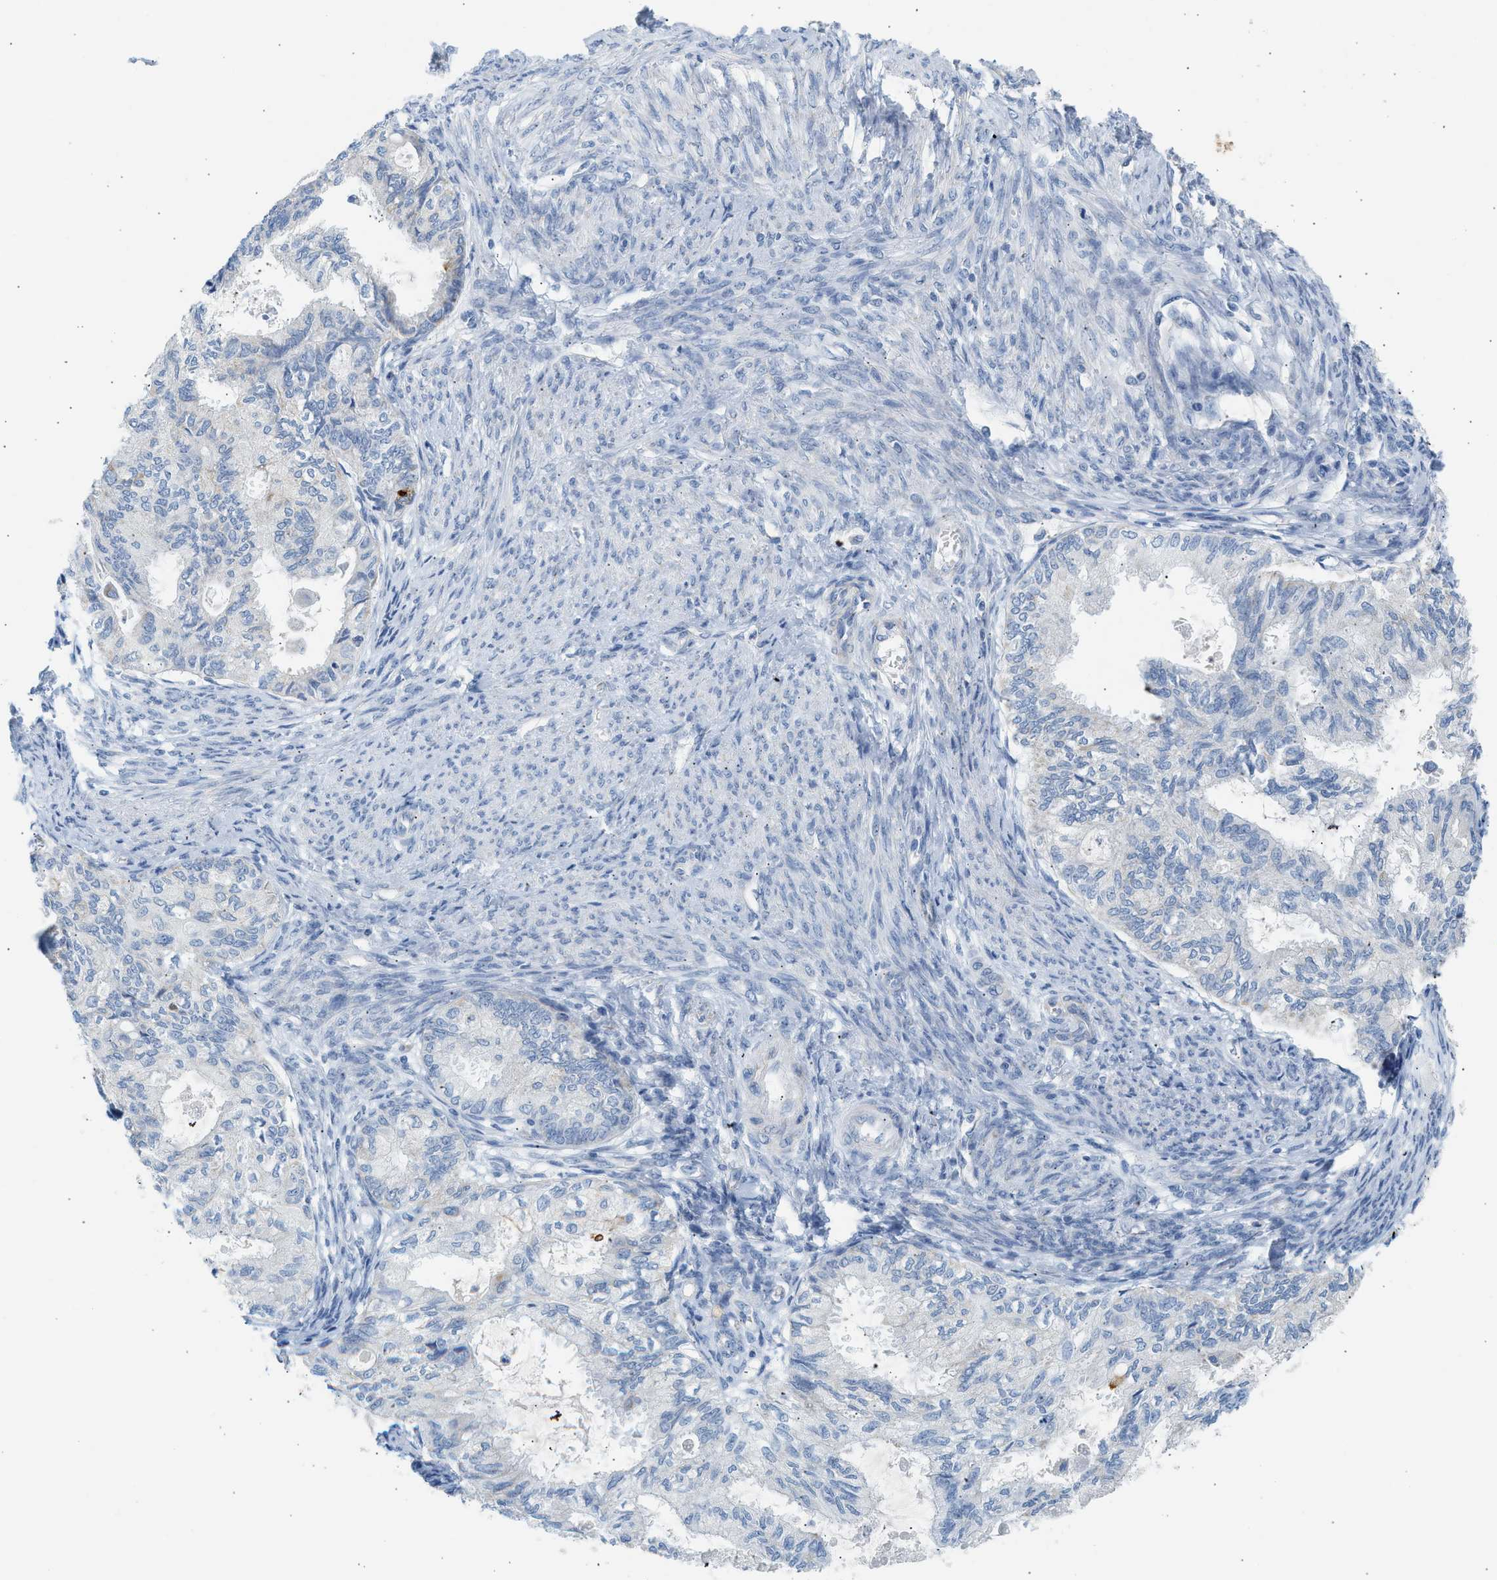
{"staining": {"intensity": "negative", "quantity": "none", "location": "none"}, "tissue": "cervical cancer", "cell_type": "Tumor cells", "image_type": "cancer", "snomed": [{"axis": "morphology", "description": "Normal tissue, NOS"}, {"axis": "morphology", "description": "Adenocarcinoma, NOS"}, {"axis": "topography", "description": "Cervix"}, {"axis": "topography", "description": "Endometrium"}], "caption": "The histopathology image displays no significant expression in tumor cells of cervical adenocarcinoma.", "gene": "NDUFS8", "patient": {"sex": "female", "age": 86}}